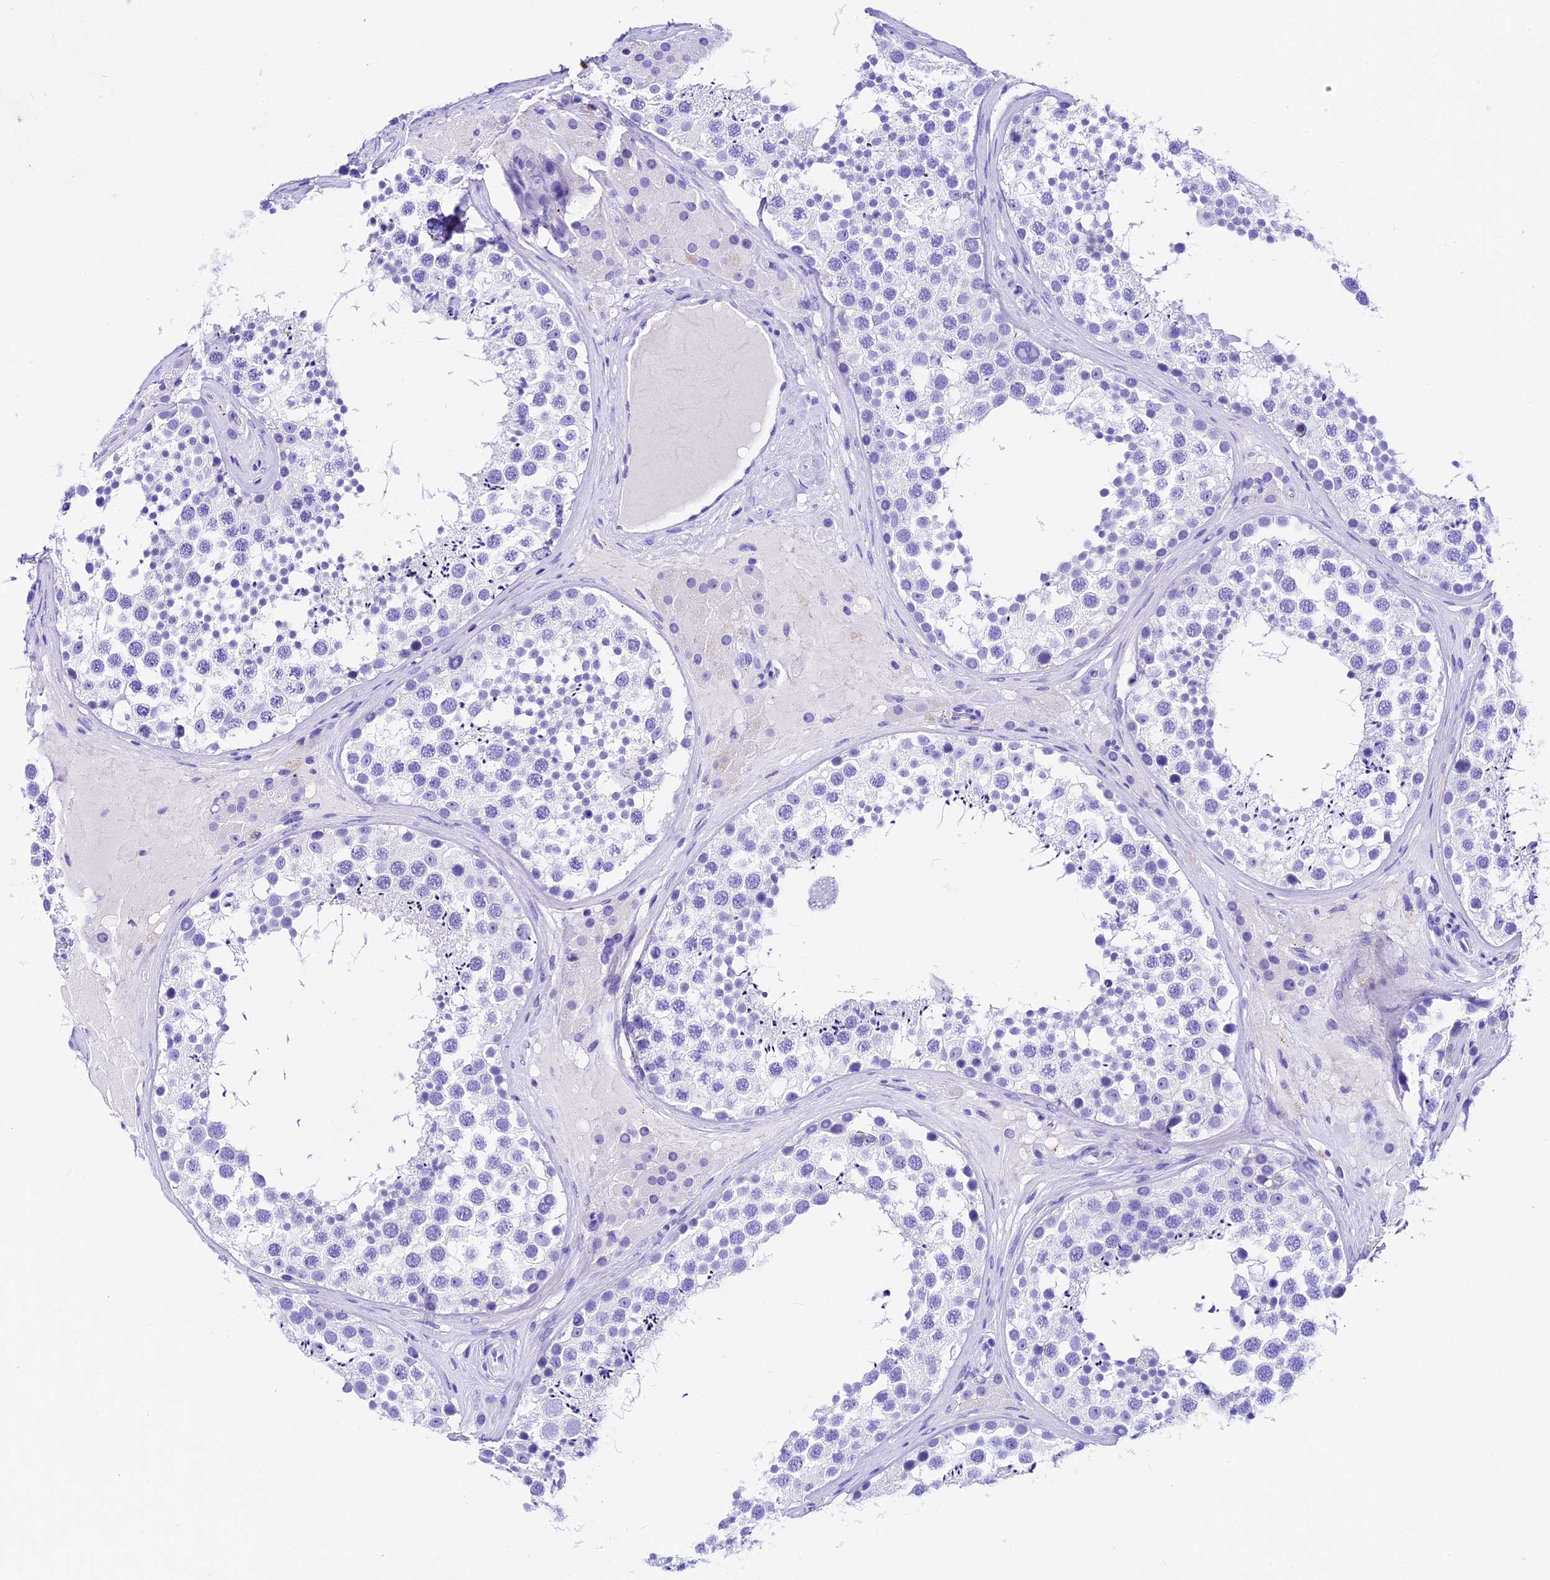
{"staining": {"intensity": "negative", "quantity": "none", "location": "none"}, "tissue": "testis", "cell_type": "Cells in seminiferous ducts", "image_type": "normal", "snomed": [{"axis": "morphology", "description": "Normal tissue, NOS"}, {"axis": "topography", "description": "Testis"}], "caption": "The micrograph shows no significant expression in cells in seminiferous ducts of testis. (Stains: DAB IHC with hematoxylin counter stain, Microscopy: brightfield microscopy at high magnification).", "gene": "PSG11", "patient": {"sex": "male", "age": 46}}